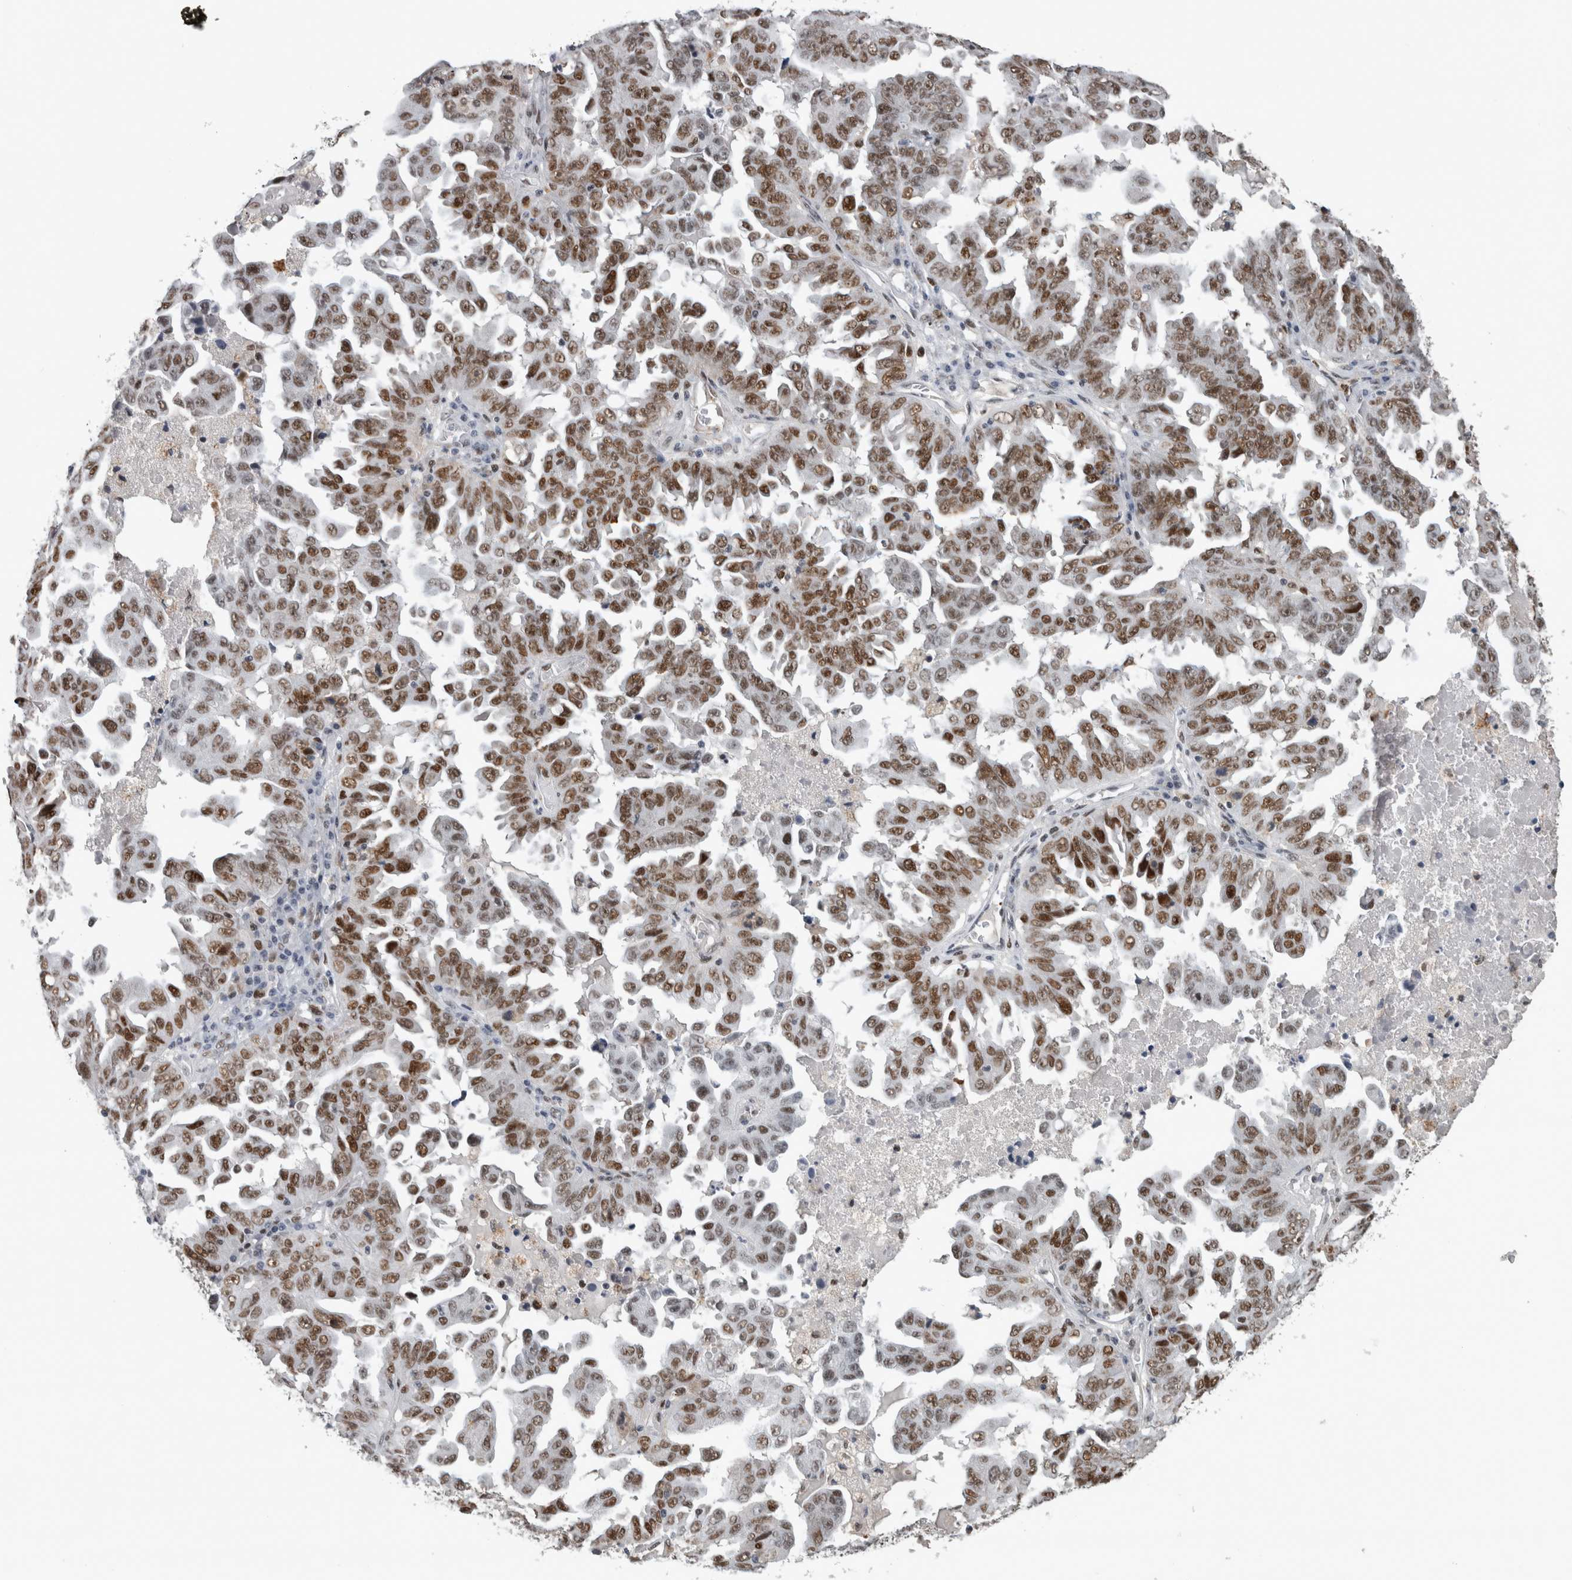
{"staining": {"intensity": "moderate", "quantity": ">75%", "location": "nuclear"}, "tissue": "ovarian cancer", "cell_type": "Tumor cells", "image_type": "cancer", "snomed": [{"axis": "morphology", "description": "Carcinoma, endometroid"}, {"axis": "topography", "description": "Ovary"}], "caption": "Immunohistochemical staining of ovarian cancer demonstrates medium levels of moderate nuclear protein positivity in about >75% of tumor cells.", "gene": "POLD2", "patient": {"sex": "female", "age": 62}}